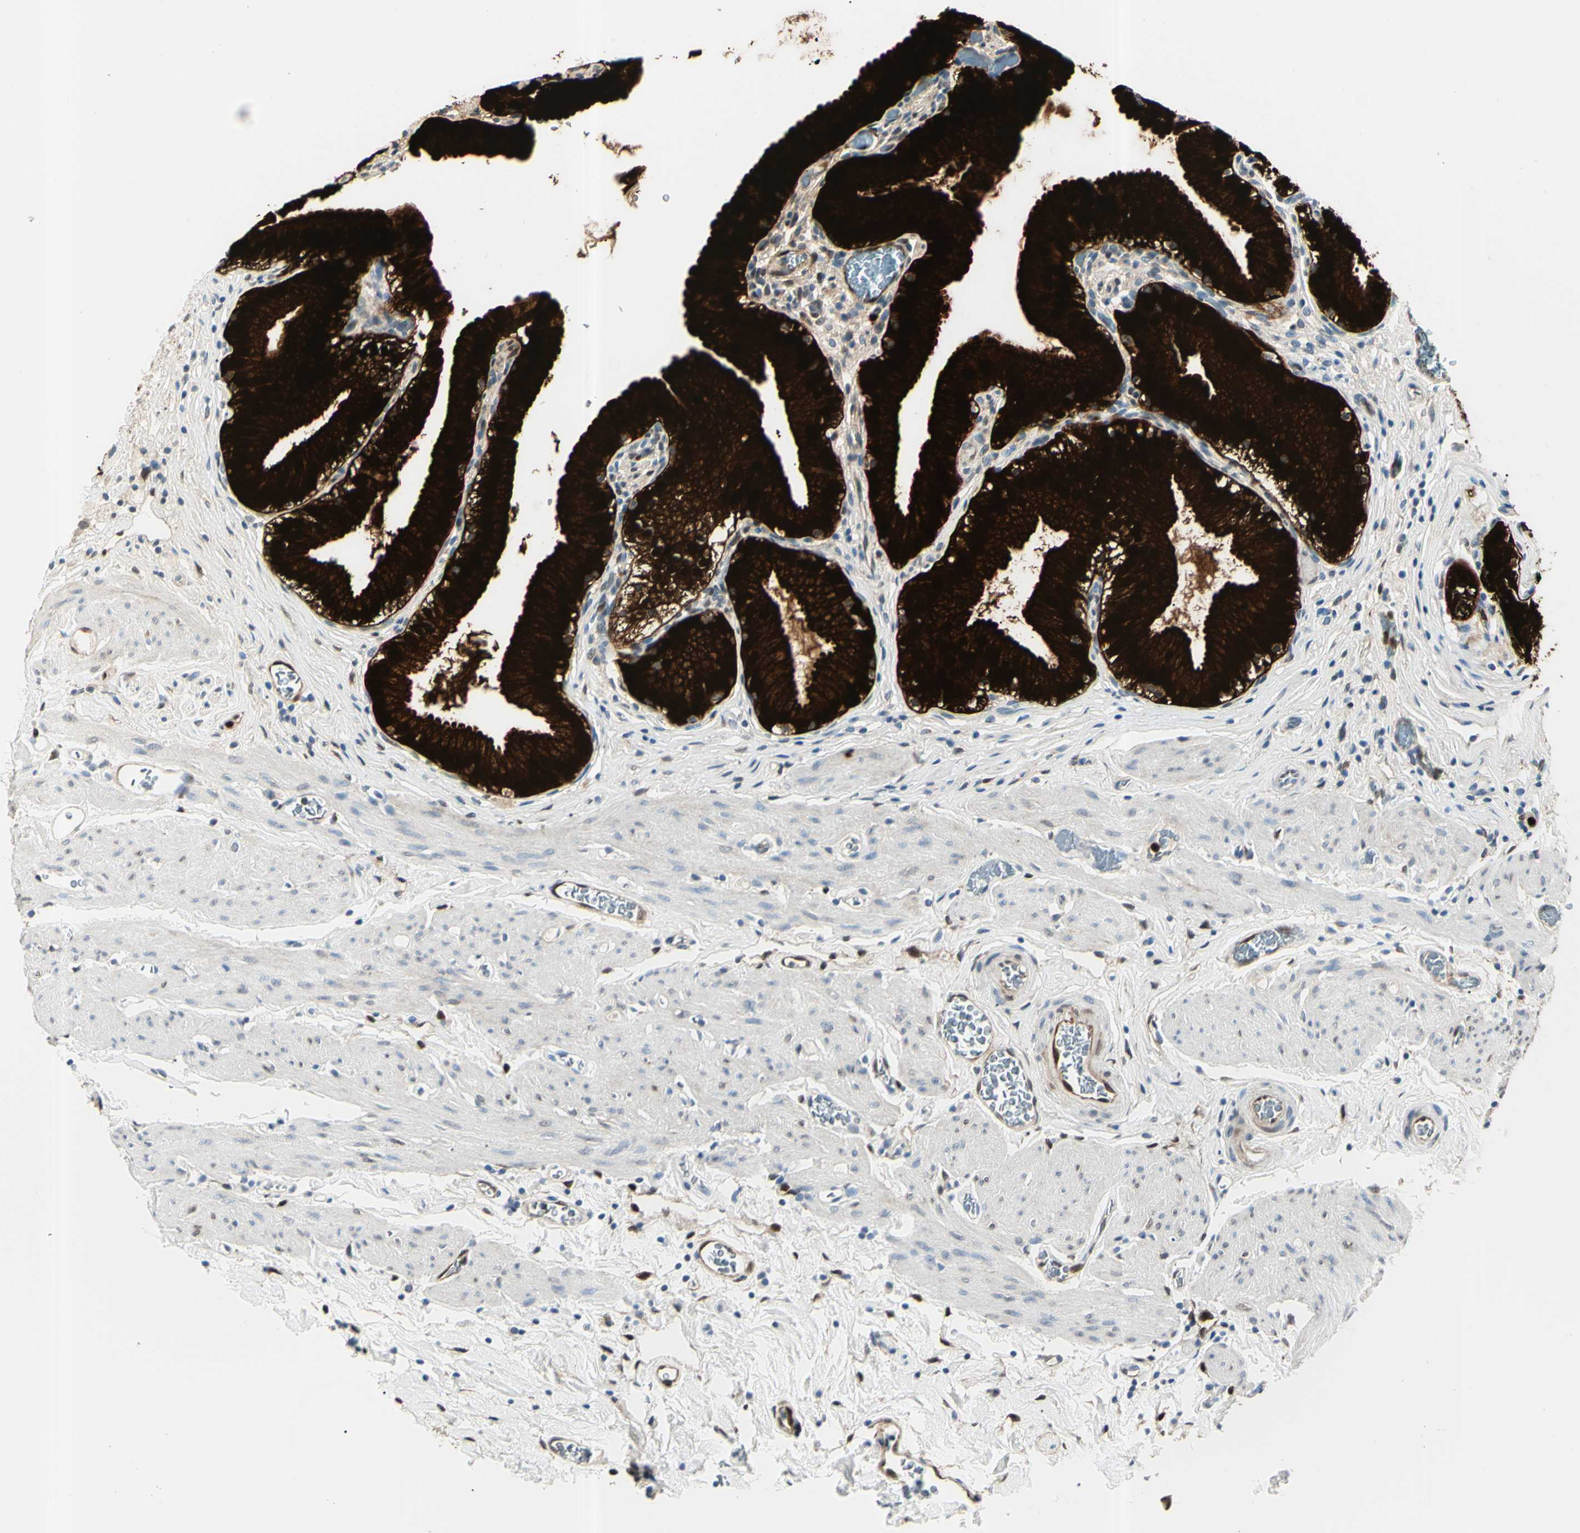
{"staining": {"intensity": "strong", "quantity": ">75%", "location": "cytoplasmic/membranous,nuclear"}, "tissue": "gallbladder", "cell_type": "Glandular cells", "image_type": "normal", "snomed": [{"axis": "morphology", "description": "Normal tissue, NOS"}, {"axis": "topography", "description": "Gallbladder"}], "caption": "Protein staining by IHC shows strong cytoplasmic/membranous,nuclear positivity in approximately >75% of glandular cells in benign gallbladder.", "gene": "AKR1C3", "patient": {"sex": "male", "age": 54}}